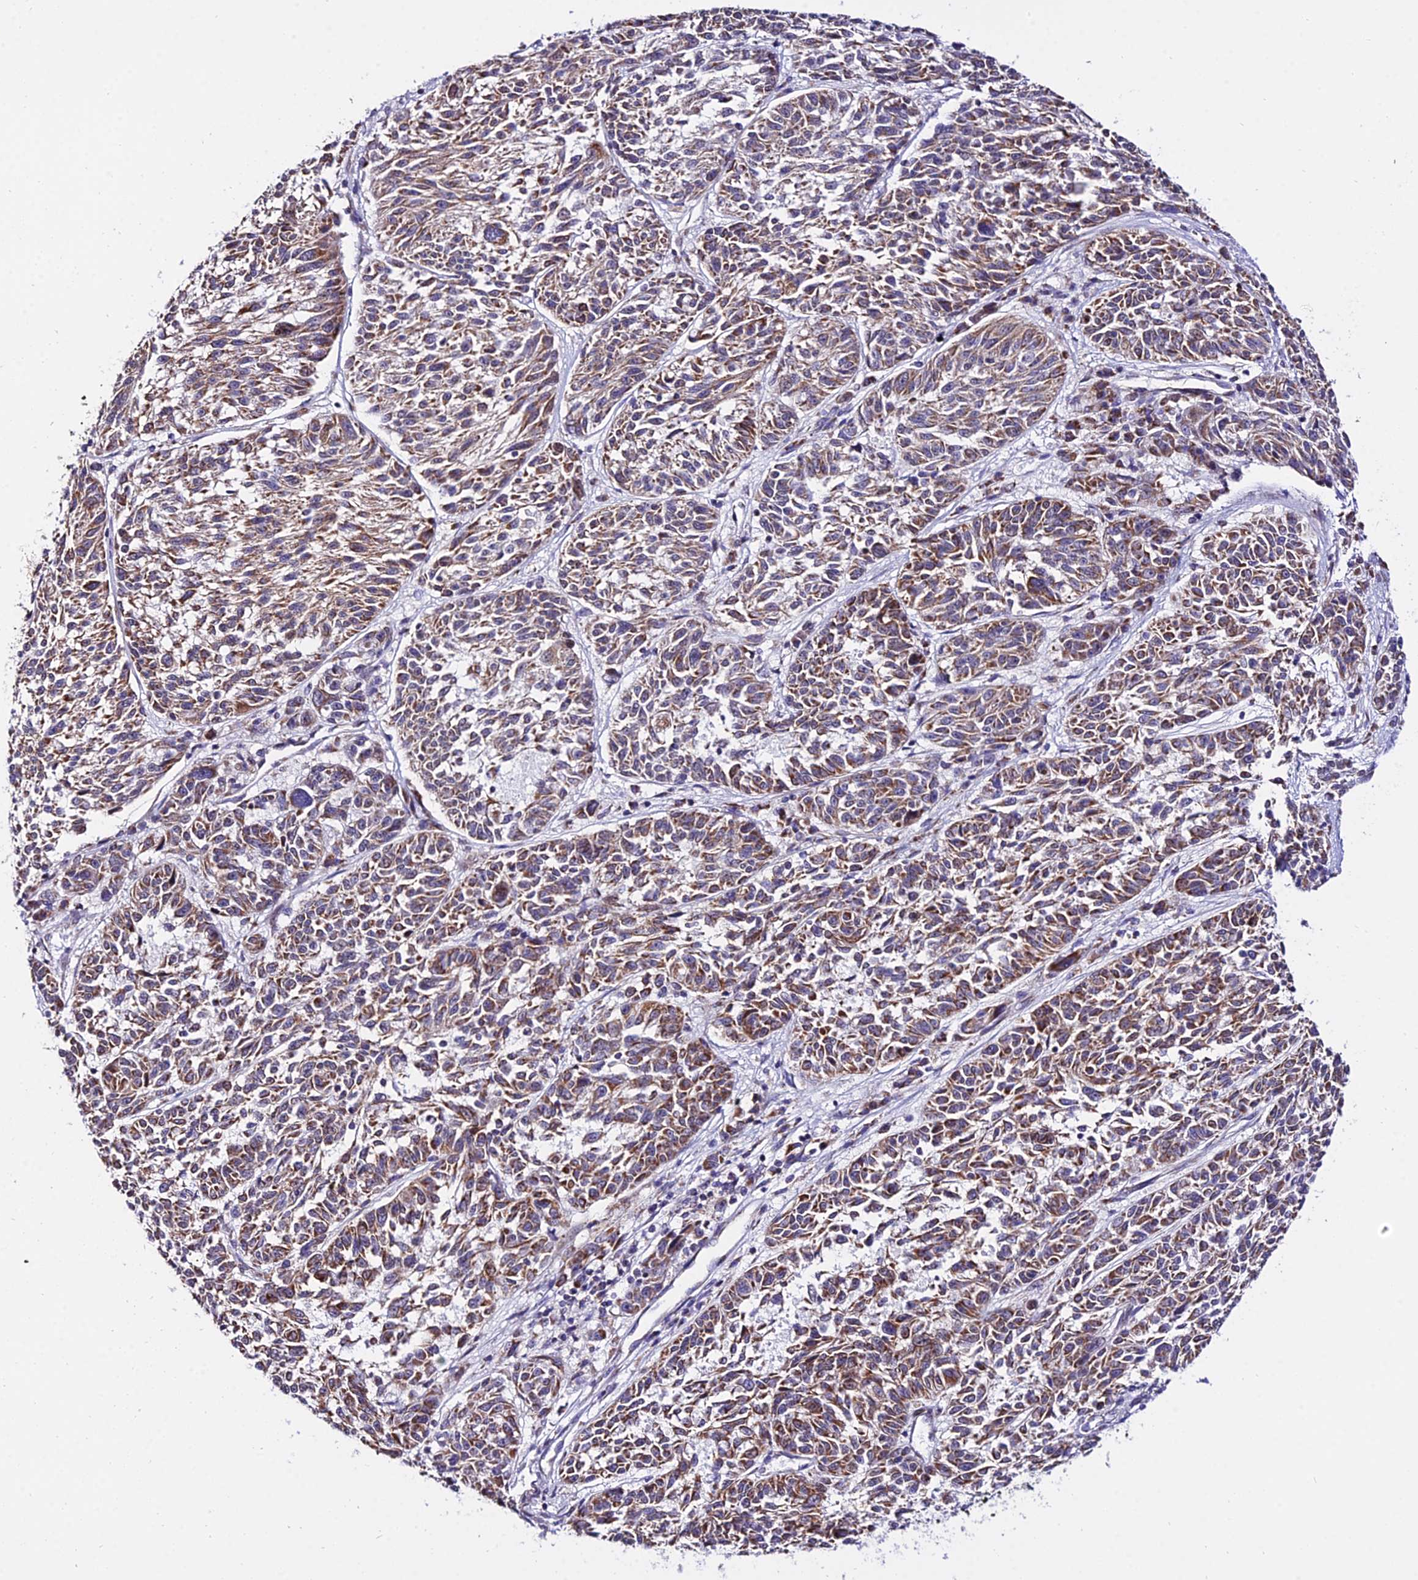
{"staining": {"intensity": "moderate", "quantity": ">75%", "location": "cytoplasmic/membranous"}, "tissue": "melanoma", "cell_type": "Tumor cells", "image_type": "cancer", "snomed": [{"axis": "morphology", "description": "Malignant melanoma, NOS"}, {"axis": "topography", "description": "Skin"}], "caption": "Immunohistochemical staining of malignant melanoma demonstrates medium levels of moderate cytoplasmic/membranous protein expression in approximately >75% of tumor cells.", "gene": "ATP5PB", "patient": {"sex": "male", "age": 53}}